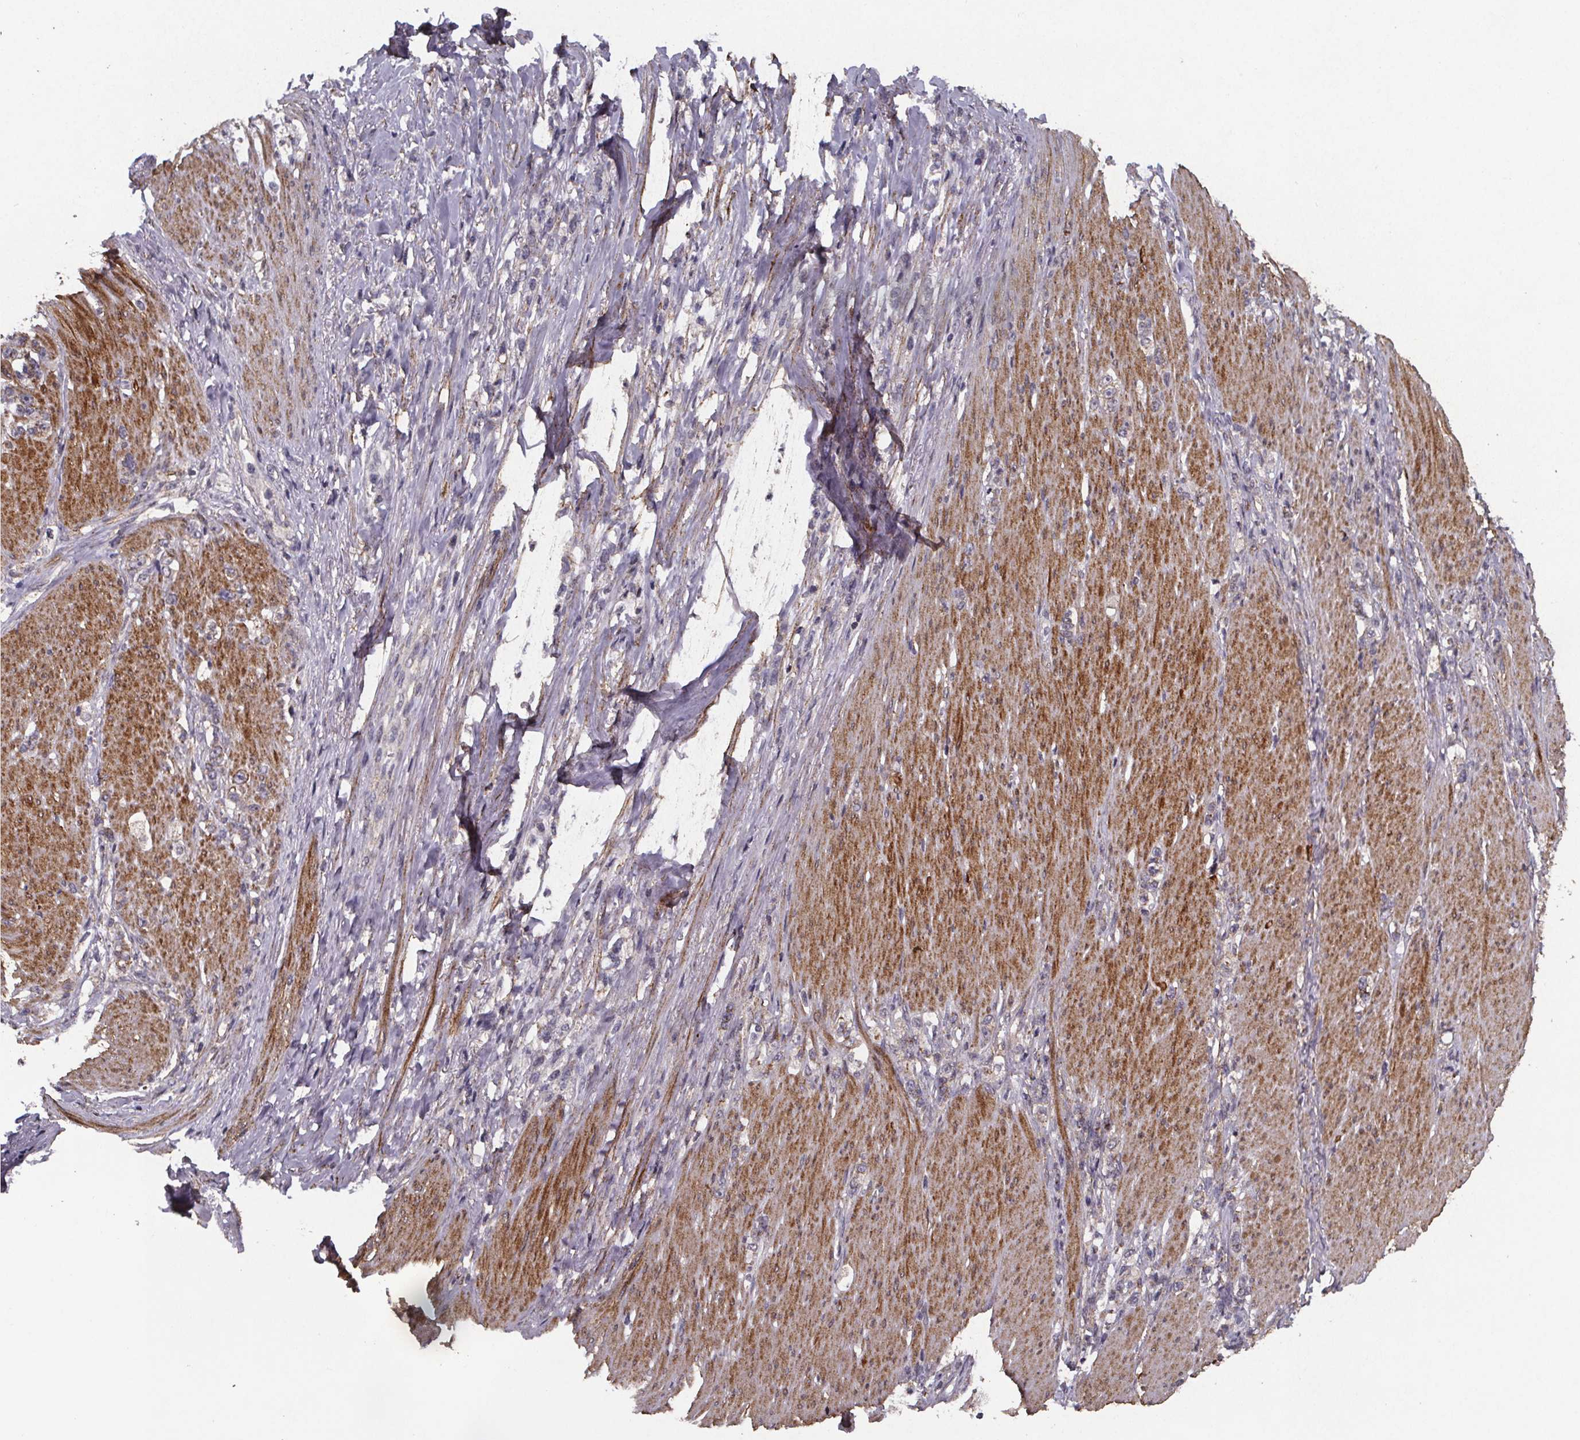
{"staining": {"intensity": "negative", "quantity": "none", "location": "none"}, "tissue": "stomach cancer", "cell_type": "Tumor cells", "image_type": "cancer", "snomed": [{"axis": "morphology", "description": "Adenocarcinoma, NOS"}, {"axis": "topography", "description": "Stomach, lower"}], "caption": "Tumor cells are negative for protein expression in human stomach cancer (adenocarcinoma). (Immunohistochemistry (ihc), brightfield microscopy, high magnification).", "gene": "PALLD", "patient": {"sex": "male", "age": 88}}